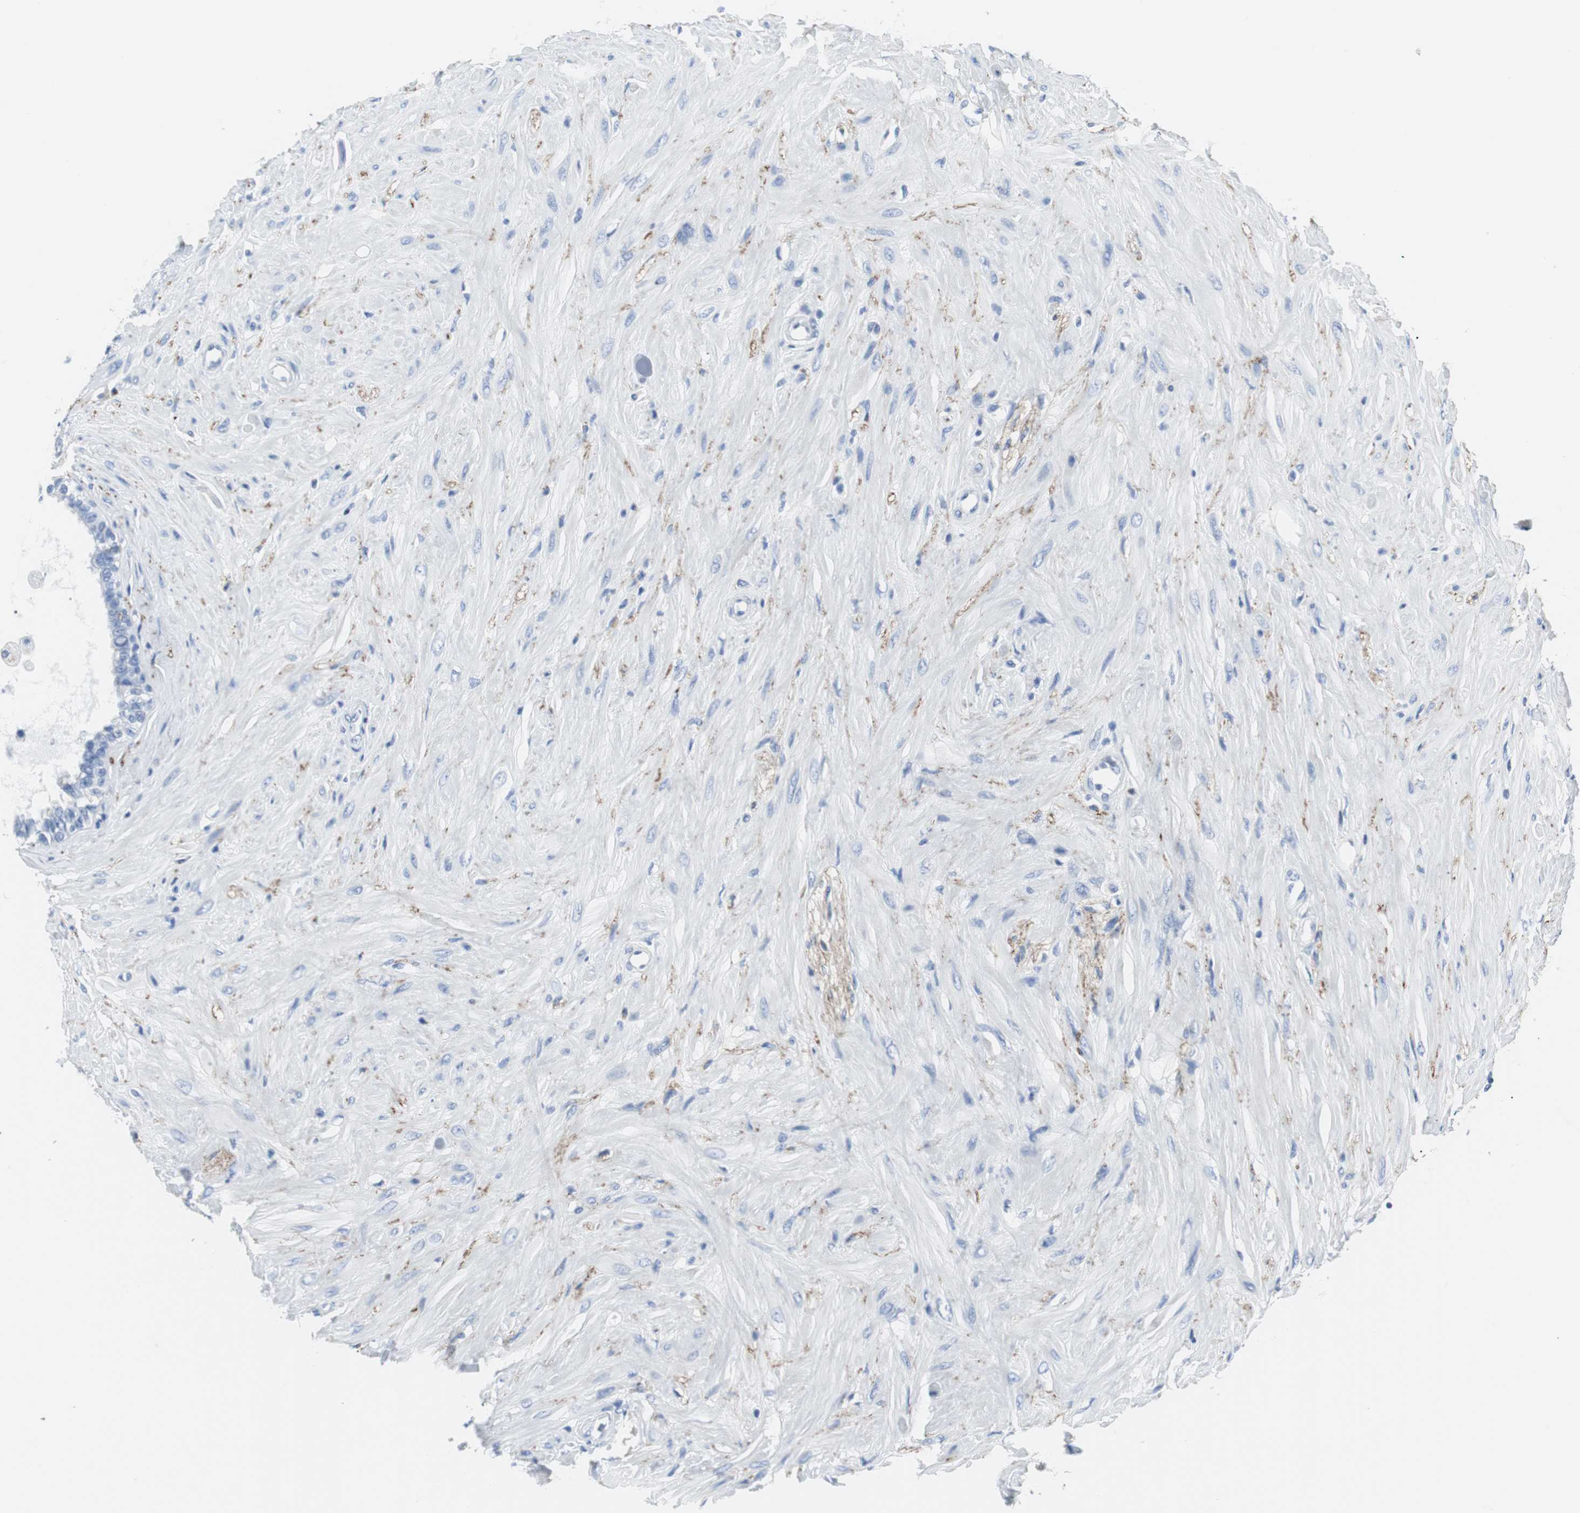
{"staining": {"intensity": "negative", "quantity": "none", "location": "none"}, "tissue": "seminal vesicle", "cell_type": "Glandular cells", "image_type": "normal", "snomed": [{"axis": "morphology", "description": "Normal tissue, NOS"}, {"axis": "topography", "description": "Seminal veicle"}], "caption": "Immunohistochemical staining of normal seminal vesicle displays no significant positivity in glandular cells. Nuclei are stained in blue.", "gene": "GAP43", "patient": {"sex": "male", "age": 61}}